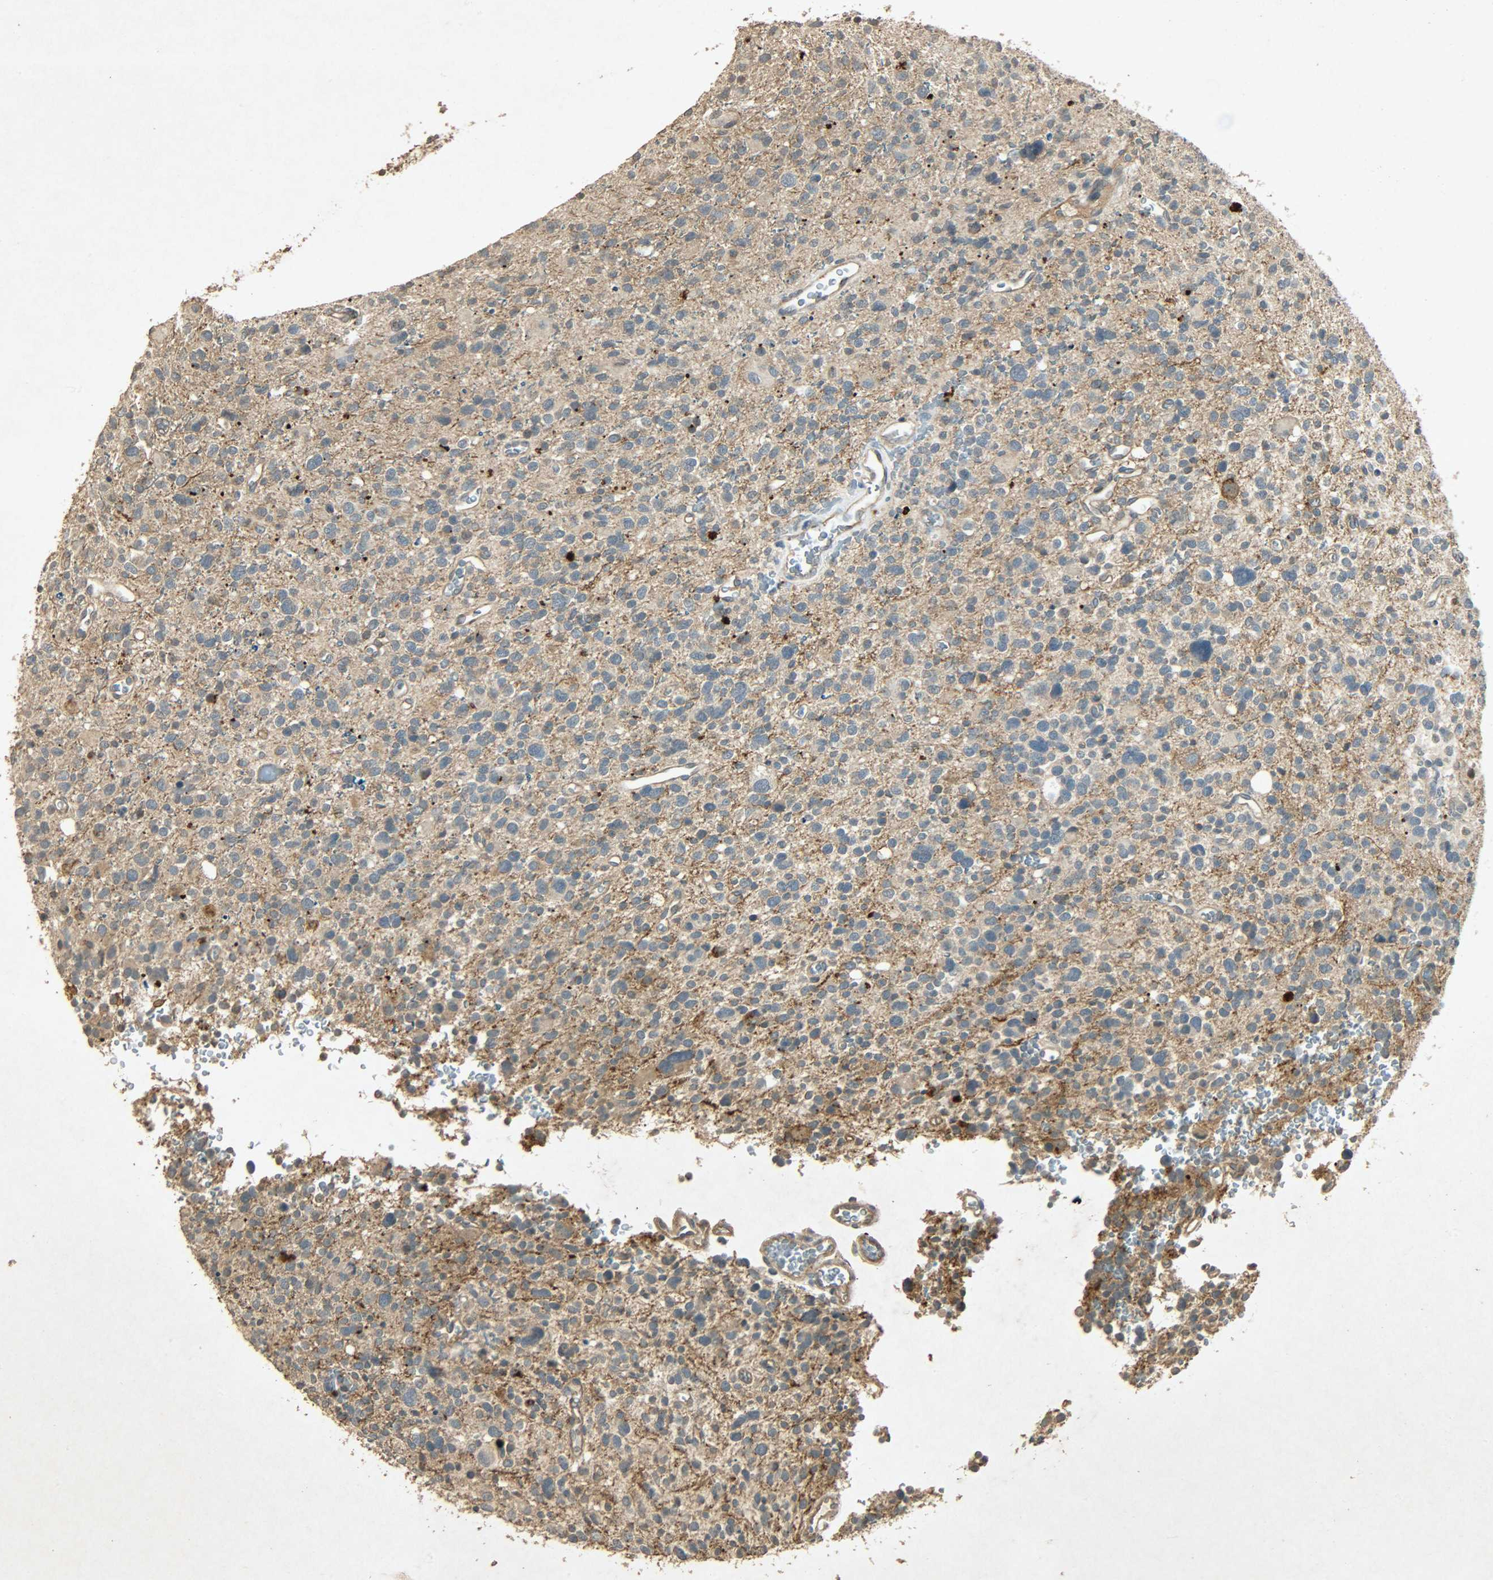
{"staining": {"intensity": "weak", "quantity": ">75%", "location": "cytoplasmic/membranous"}, "tissue": "glioma", "cell_type": "Tumor cells", "image_type": "cancer", "snomed": [{"axis": "morphology", "description": "Glioma, malignant, High grade"}, {"axis": "topography", "description": "Brain"}], "caption": "A histopathology image of malignant glioma (high-grade) stained for a protein reveals weak cytoplasmic/membranous brown staining in tumor cells.", "gene": "ATP2B1", "patient": {"sex": "male", "age": 48}}